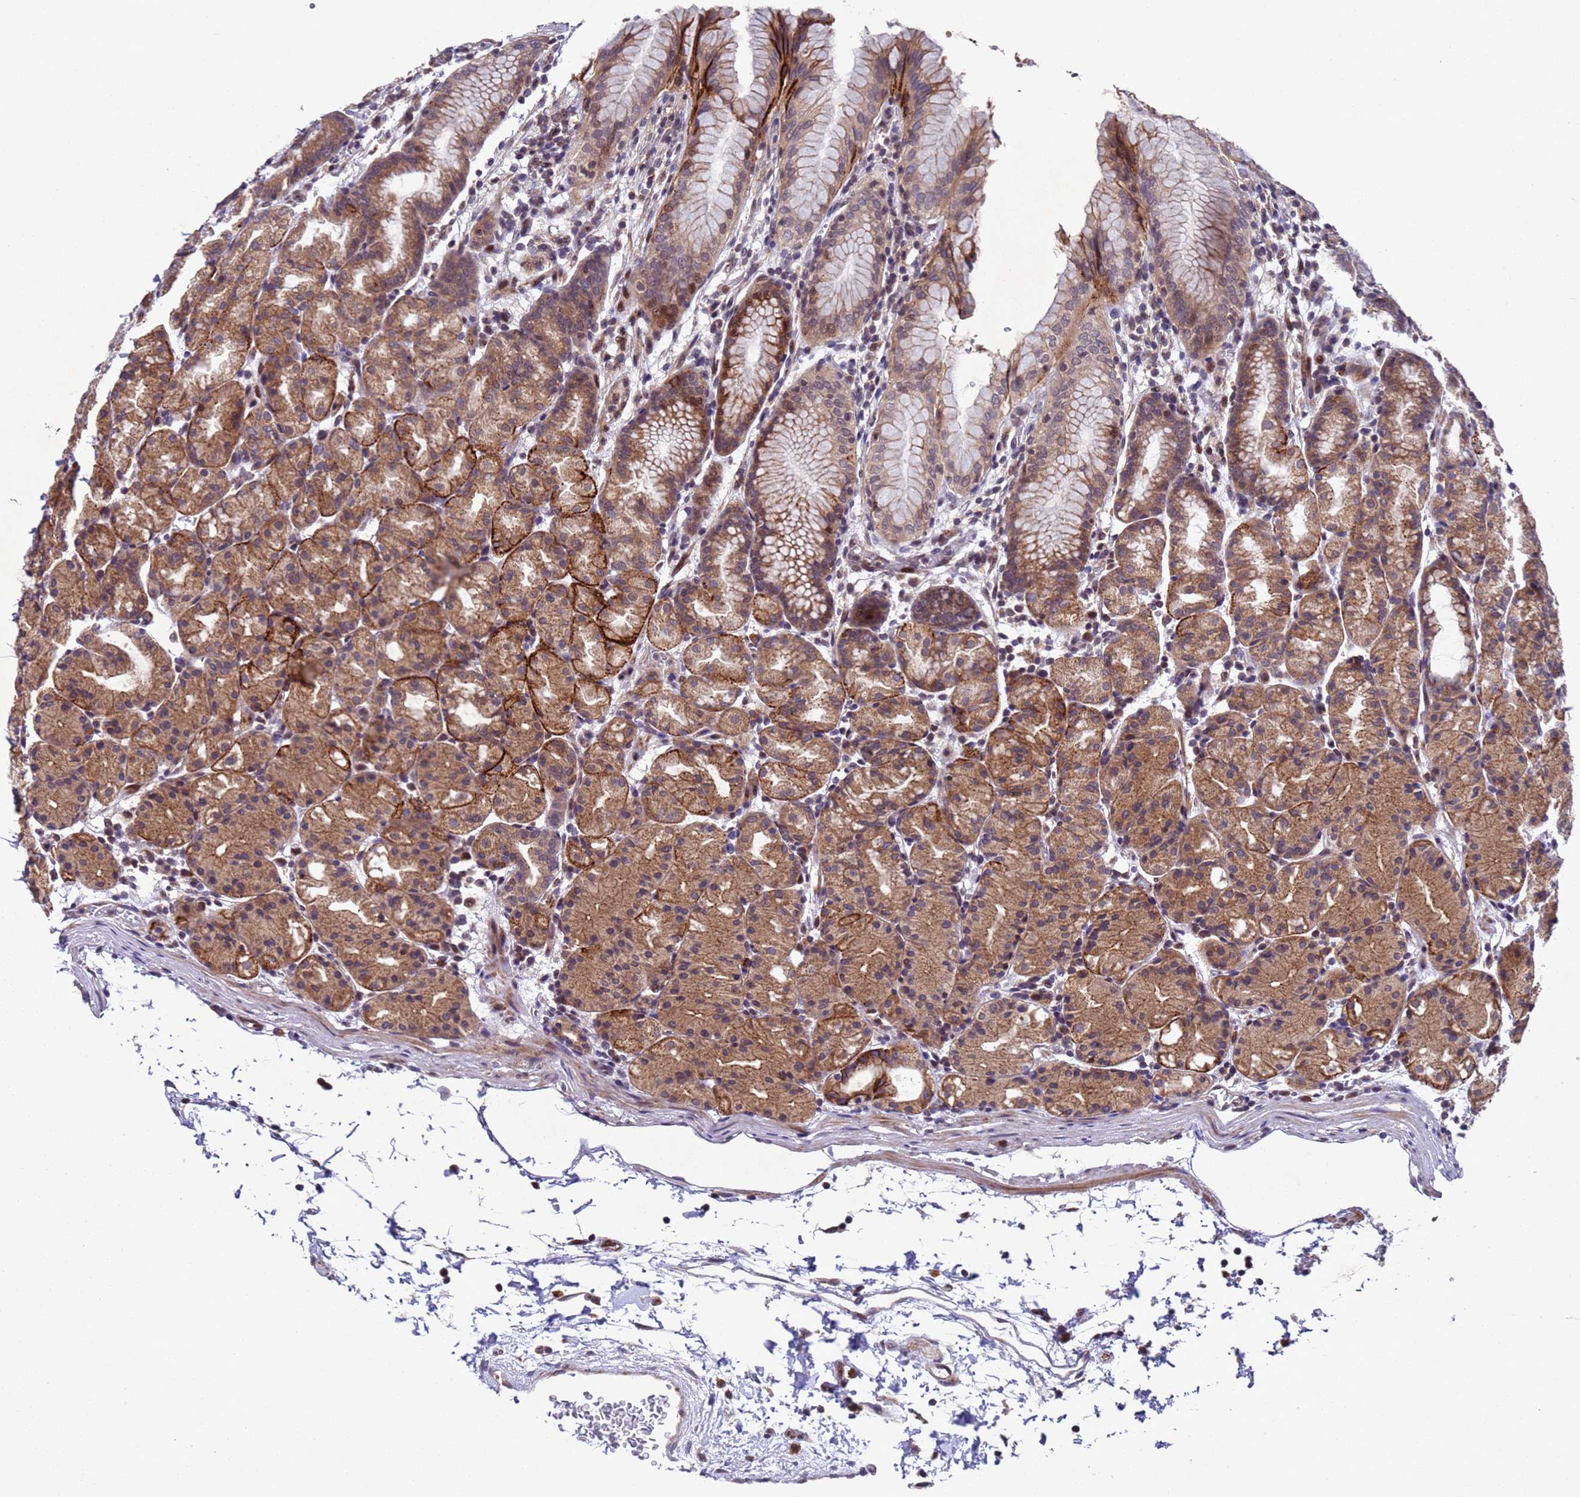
{"staining": {"intensity": "strong", "quantity": ">75%", "location": "cytoplasmic/membranous"}, "tissue": "stomach", "cell_type": "Glandular cells", "image_type": "normal", "snomed": [{"axis": "morphology", "description": "Normal tissue, NOS"}, {"axis": "topography", "description": "Stomach, upper"}], "caption": "Stomach stained with immunohistochemistry shows strong cytoplasmic/membranous positivity in approximately >75% of glandular cells.", "gene": "TBK1", "patient": {"sex": "male", "age": 48}}